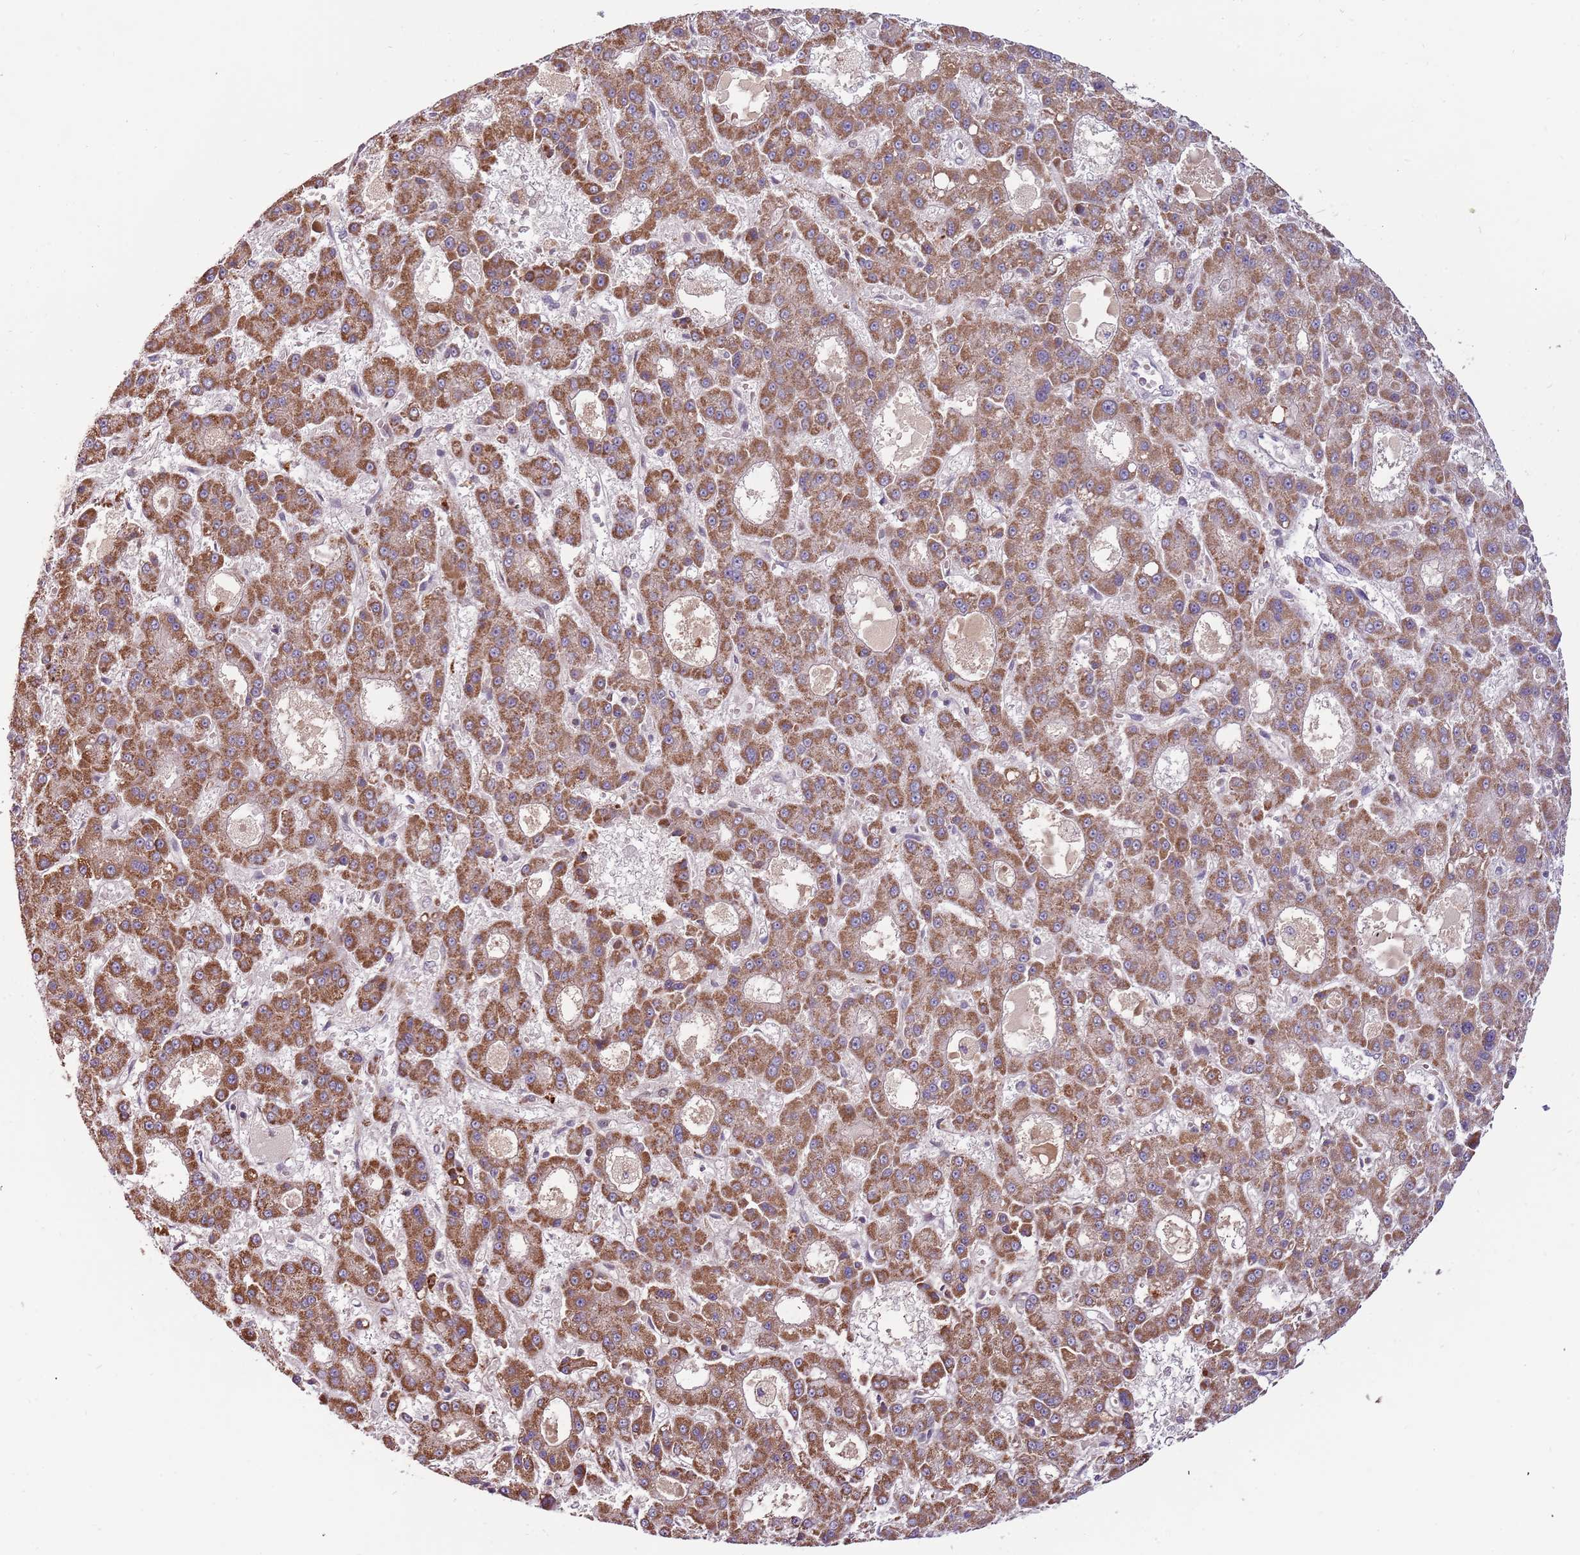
{"staining": {"intensity": "moderate", "quantity": ">75%", "location": "cytoplasmic/membranous"}, "tissue": "liver cancer", "cell_type": "Tumor cells", "image_type": "cancer", "snomed": [{"axis": "morphology", "description": "Carcinoma, Hepatocellular, NOS"}, {"axis": "topography", "description": "Liver"}], "caption": "This is a histology image of IHC staining of liver cancer (hepatocellular carcinoma), which shows moderate expression in the cytoplasmic/membranous of tumor cells.", "gene": "ULK3", "patient": {"sex": "male", "age": 70}}